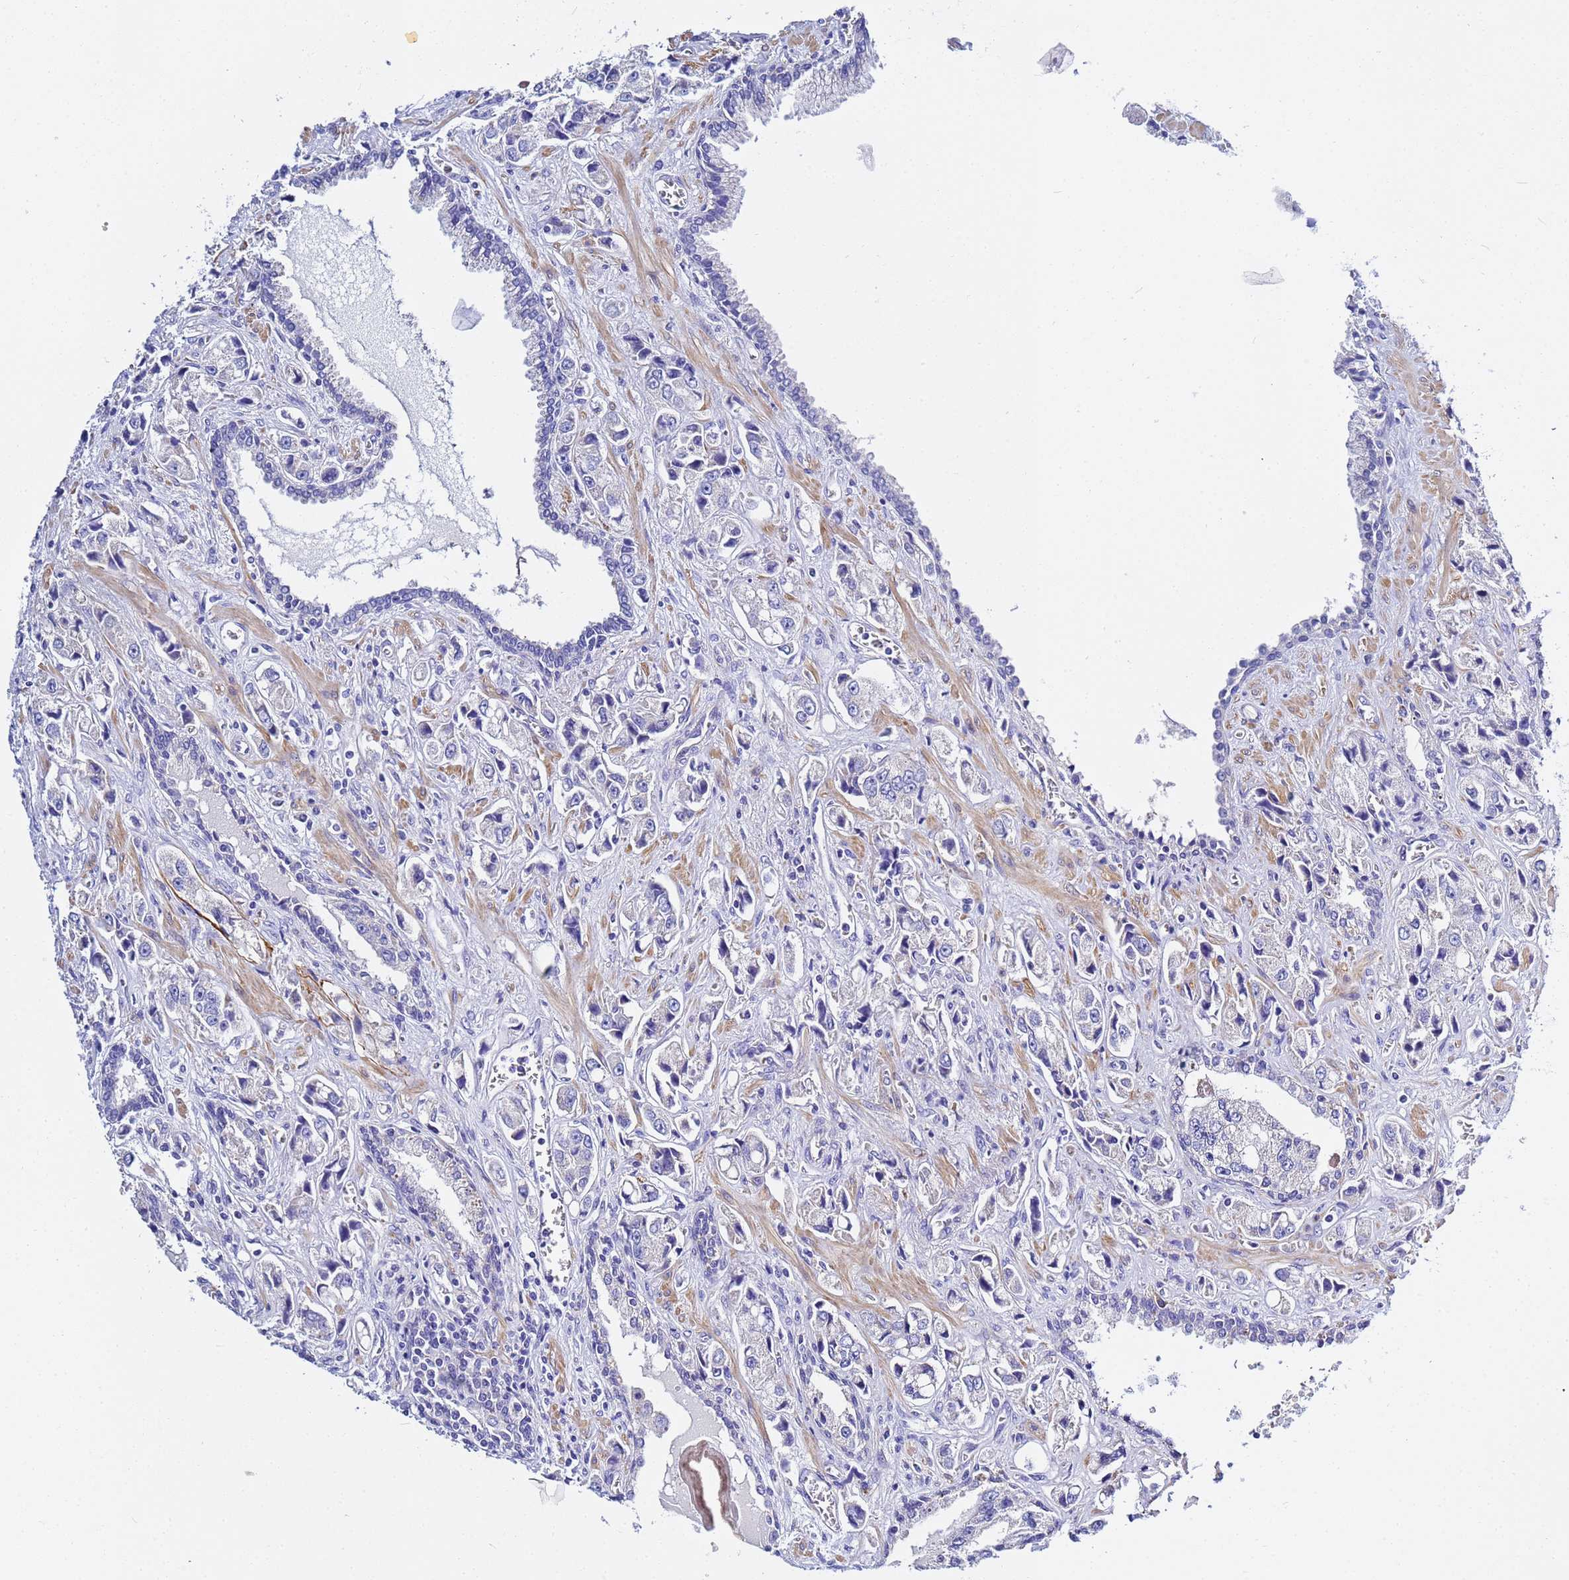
{"staining": {"intensity": "negative", "quantity": "none", "location": "none"}, "tissue": "prostate cancer", "cell_type": "Tumor cells", "image_type": "cancer", "snomed": [{"axis": "morphology", "description": "Adenocarcinoma, High grade"}, {"axis": "topography", "description": "Prostate"}], "caption": "Prostate cancer (high-grade adenocarcinoma) stained for a protein using immunohistochemistry exhibits no staining tumor cells.", "gene": "USP18", "patient": {"sex": "male", "age": 74}}